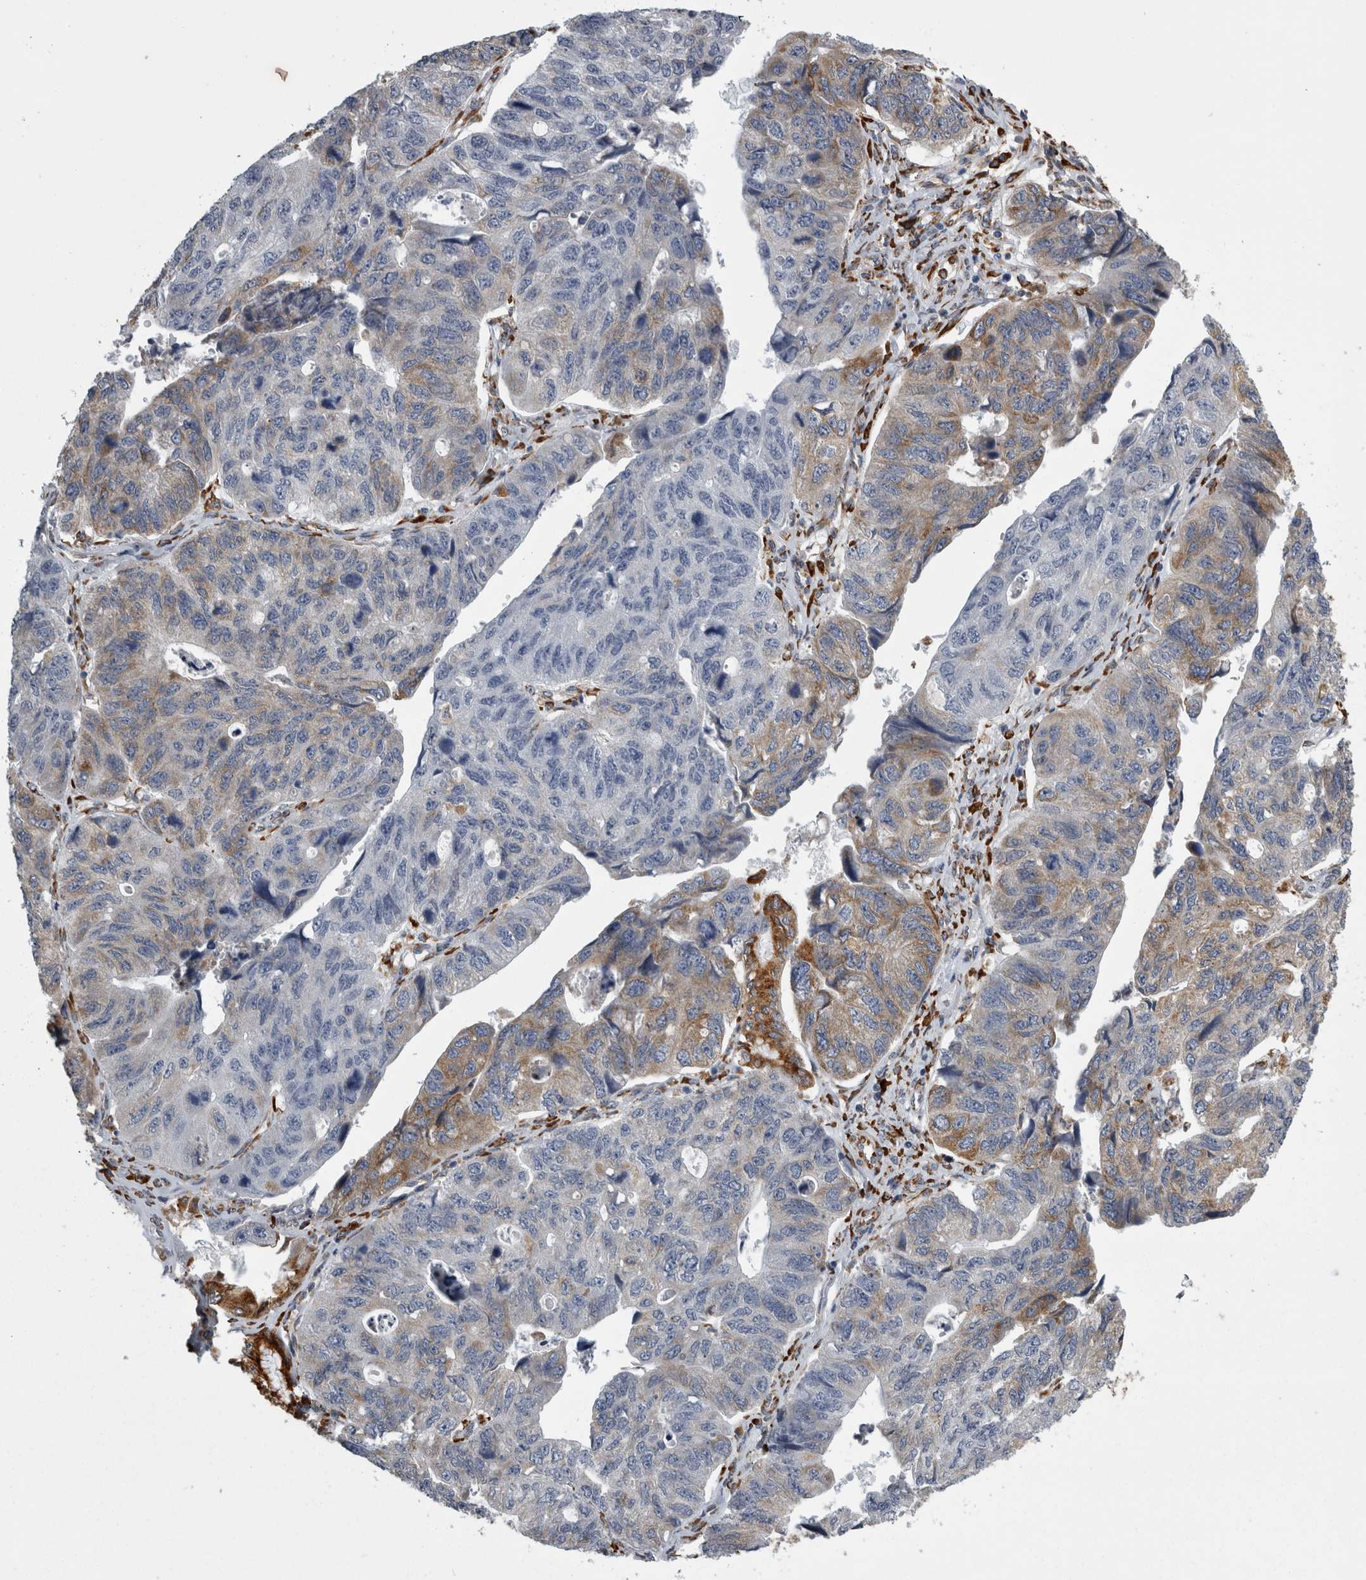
{"staining": {"intensity": "moderate", "quantity": "<25%", "location": "cytoplasmic/membranous"}, "tissue": "stomach cancer", "cell_type": "Tumor cells", "image_type": "cancer", "snomed": [{"axis": "morphology", "description": "Adenocarcinoma, NOS"}, {"axis": "topography", "description": "Stomach"}], "caption": "An immunohistochemistry (IHC) micrograph of tumor tissue is shown. Protein staining in brown highlights moderate cytoplasmic/membranous positivity in stomach cancer within tumor cells. (DAB = brown stain, brightfield microscopy at high magnification).", "gene": "FHIP2B", "patient": {"sex": "male", "age": 59}}